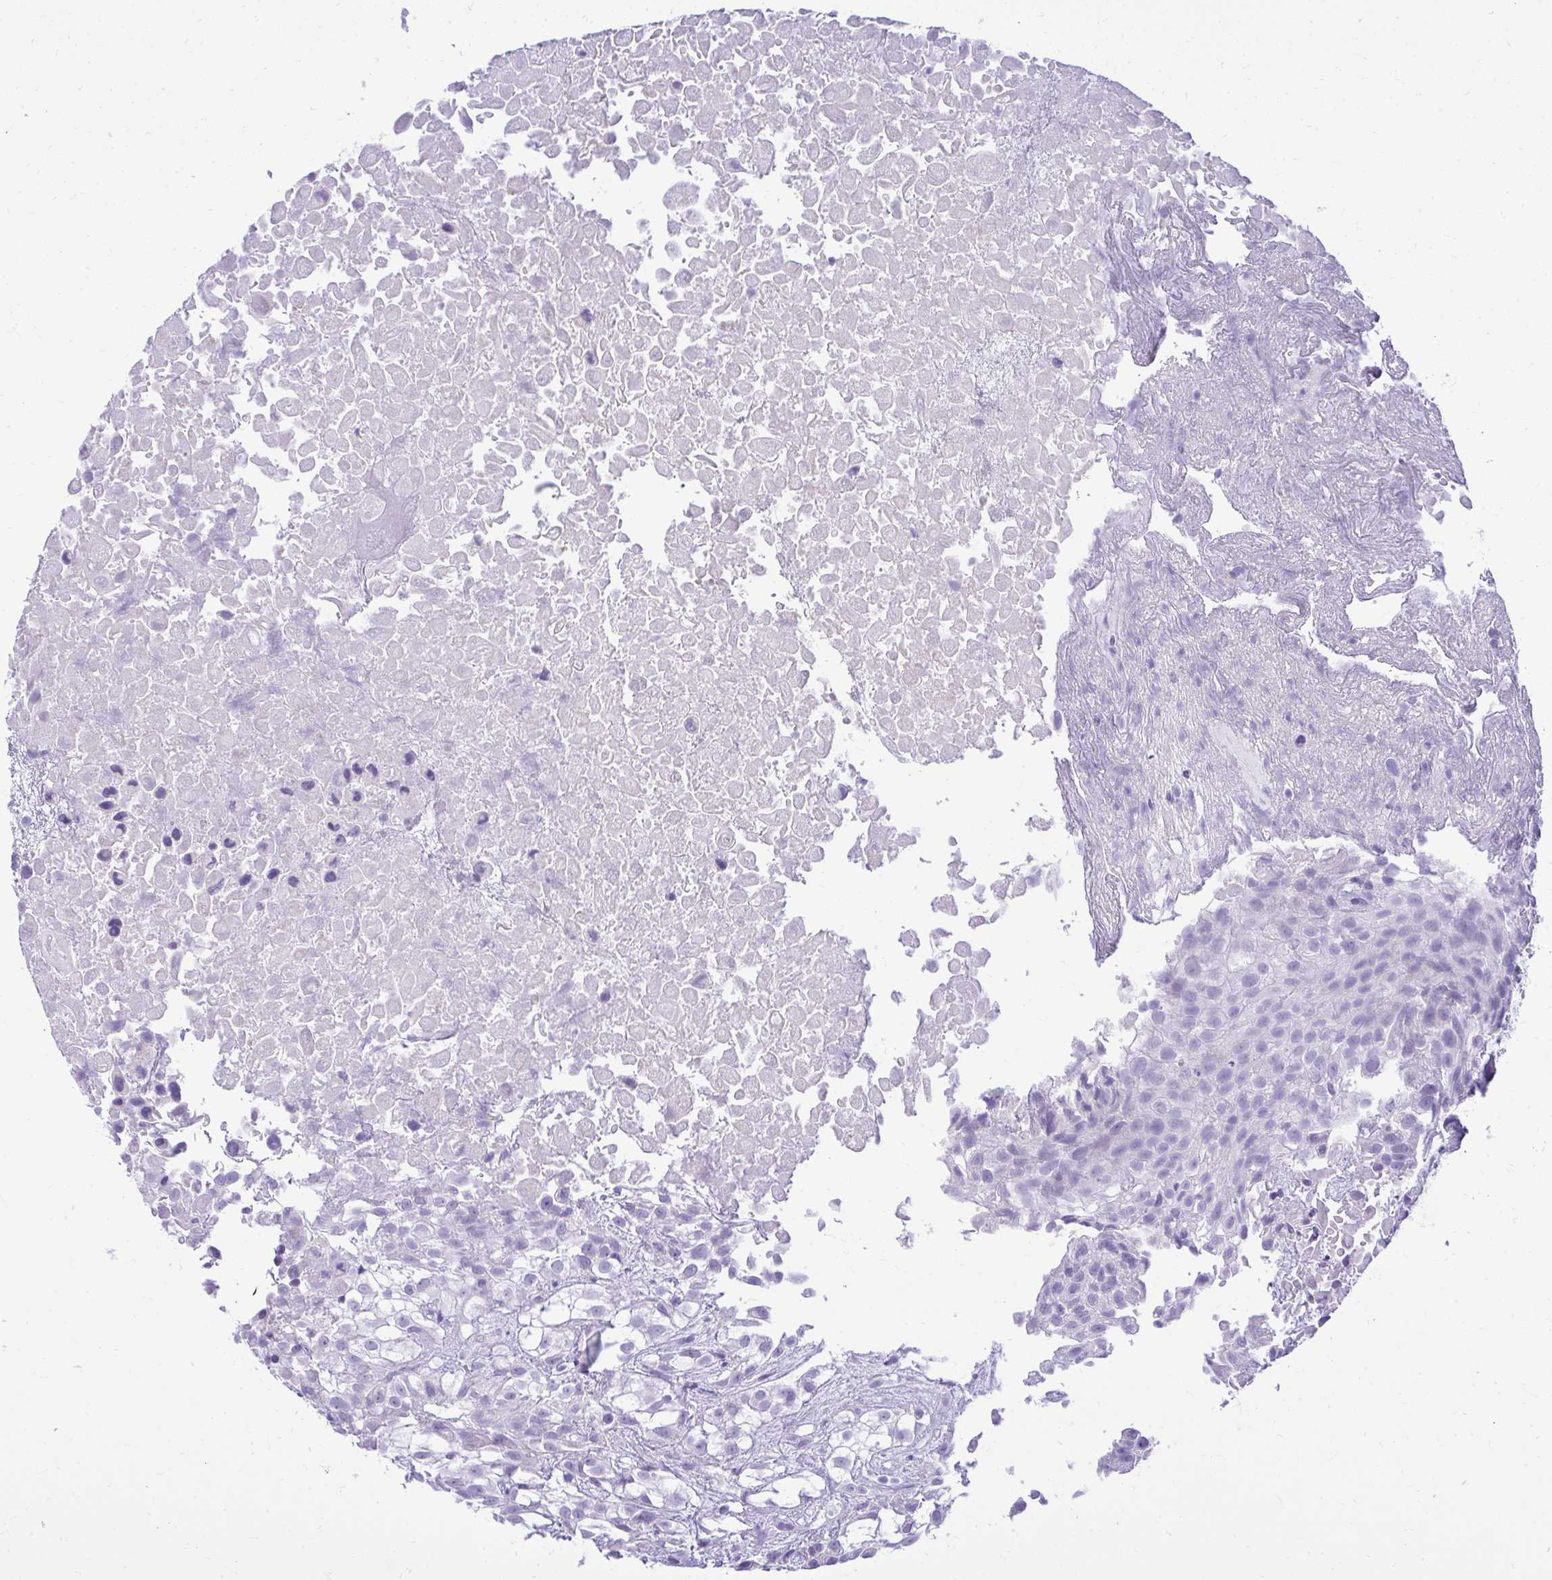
{"staining": {"intensity": "negative", "quantity": "none", "location": "none"}, "tissue": "urothelial cancer", "cell_type": "Tumor cells", "image_type": "cancer", "snomed": [{"axis": "morphology", "description": "Urothelial carcinoma, High grade"}, {"axis": "topography", "description": "Urinary bladder"}], "caption": "Urothelial carcinoma (high-grade) was stained to show a protein in brown. There is no significant staining in tumor cells.", "gene": "RALYL", "patient": {"sex": "male", "age": 56}}